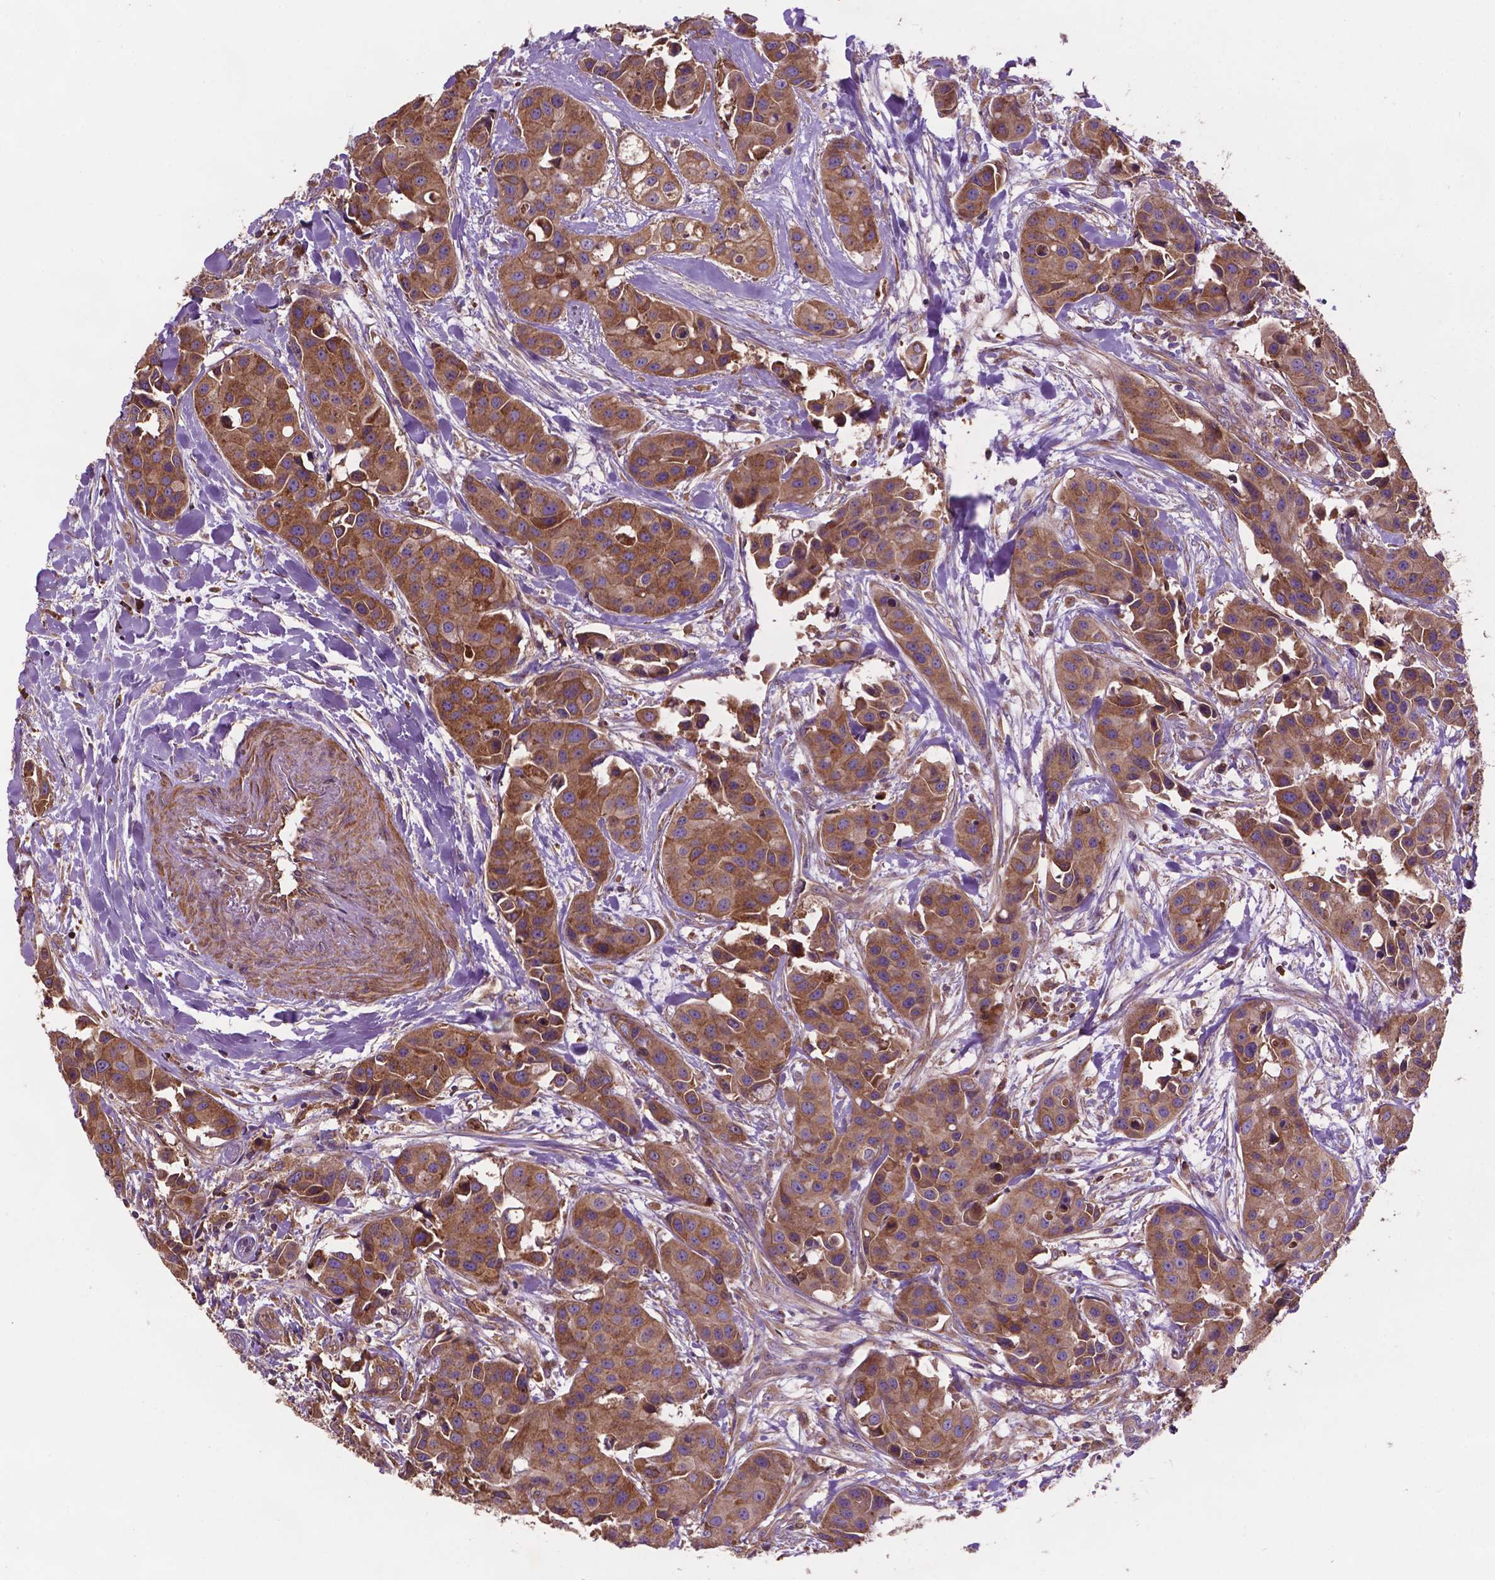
{"staining": {"intensity": "moderate", "quantity": ">75%", "location": "cytoplasmic/membranous"}, "tissue": "head and neck cancer", "cell_type": "Tumor cells", "image_type": "cancer", "snomed": [{"axis": "morphology", "description": "Adenocarcinoma, NOS"}, {"axis": "topography", "description": "Head-Neck"}], "caption": "Immunohistochemistry (IHC) staining of head and neck adenocarcinoma, which reveals medium levels of moderate cytoplasmic/membranous staining in about >75% of tumor cells indicating moderate cytoplasmic/membranous protein expression. The staining was performed using DAB (3,3'-diaminobenzidine) (brown) for protein detection and nuclei were counterstained in hematoxylin (blue).", "gene": "CCDC71L", "patient": {"sex": "male", "age": 76}}